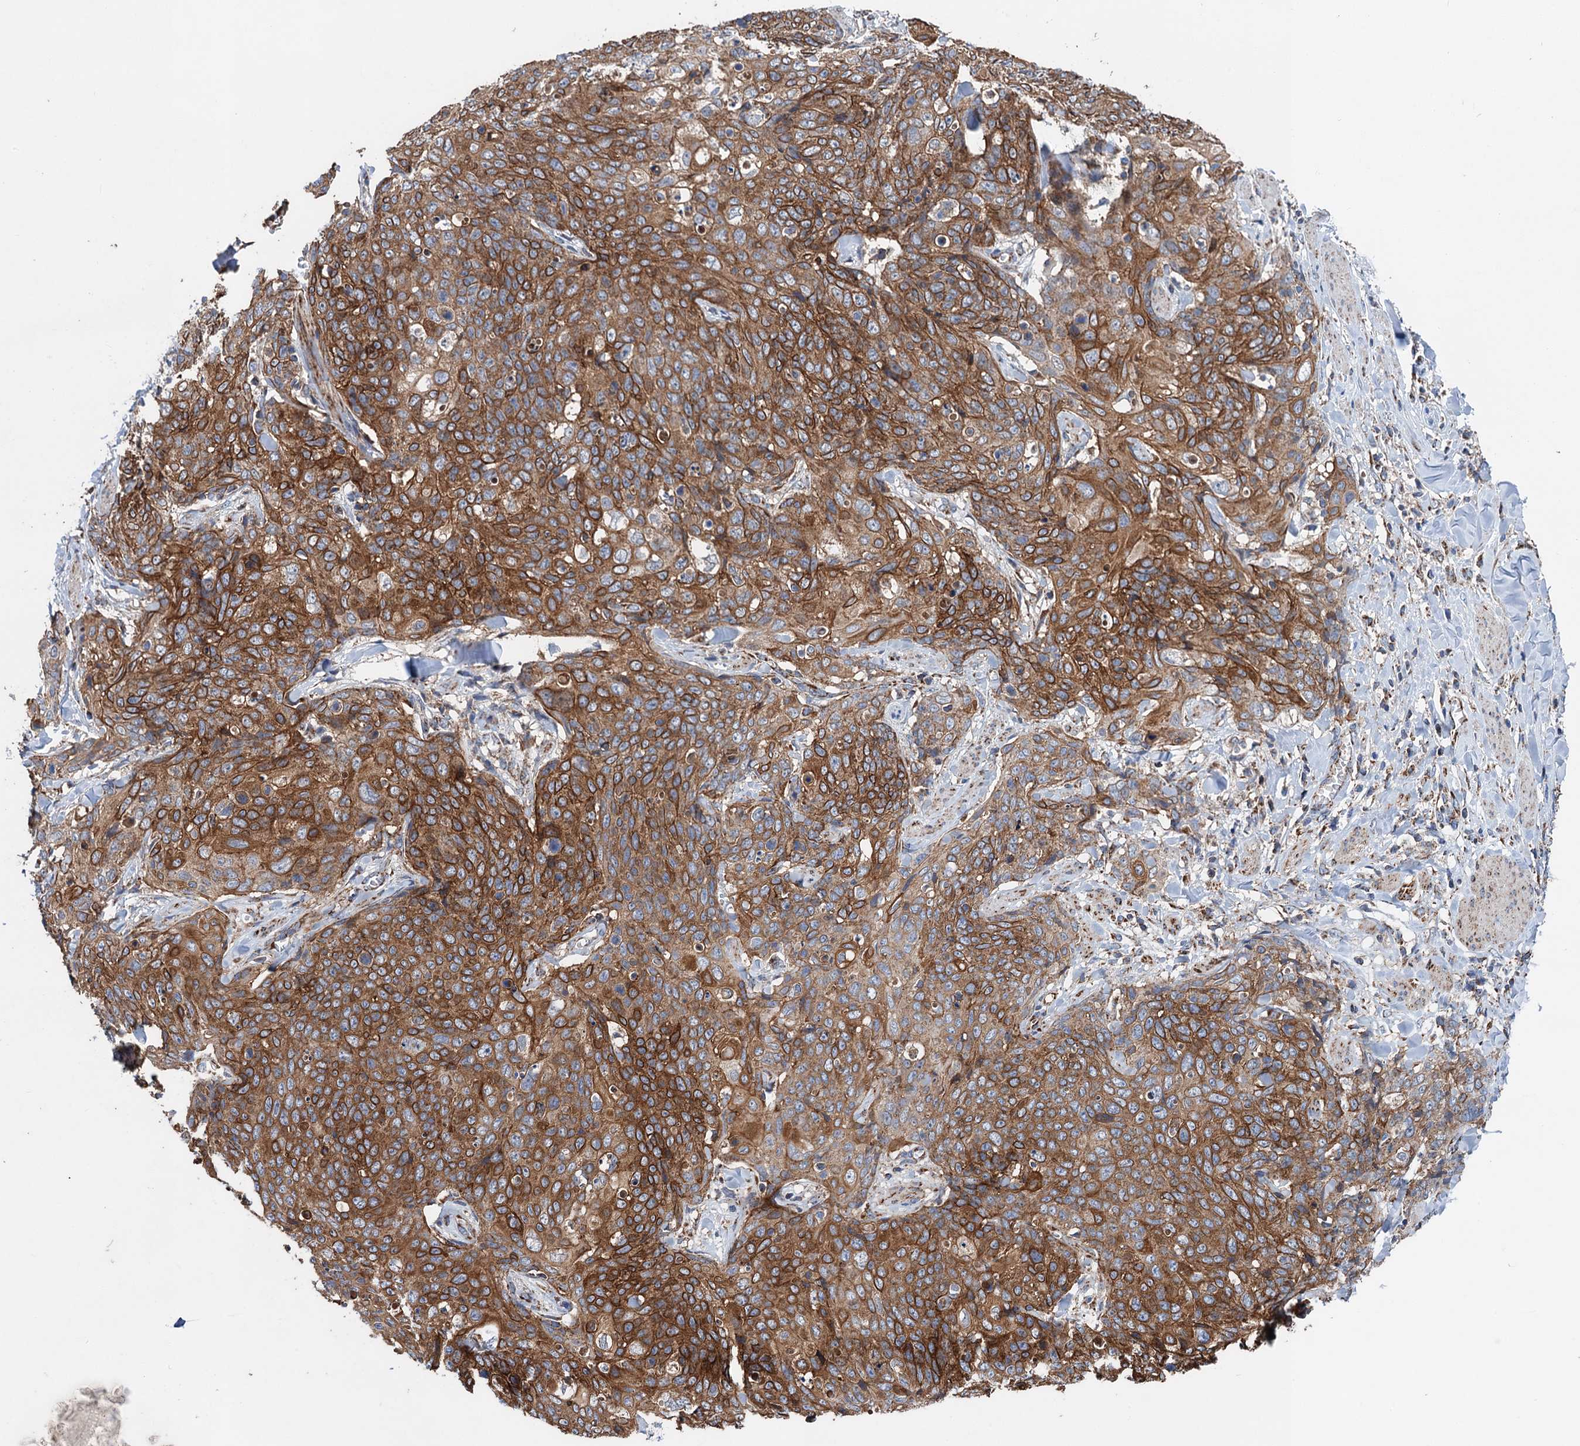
{"staining": {"intensity": "strong", "quantity": ">75%", "location": "cytoplasmic/membranous"}, "tissue": "skin cancer", "cell_type": "Tumor cells", "image_type": "cancer", "snomed": [{"axis": "morphology", "description": "Squamous cell carcinoma, NOS"}, {"axis": "topography", "description": "Skin"}, {"axis": "topography", "description": "Vulva"}], "caption": "Immunohistochemical staining of human skin cancer exhibits high levels of strong cytoplasmic/membranous protein expression in about >75% of tumor cells.", "gene": "DGLUCY", "patient": {"sex": "female", "age": 85}}